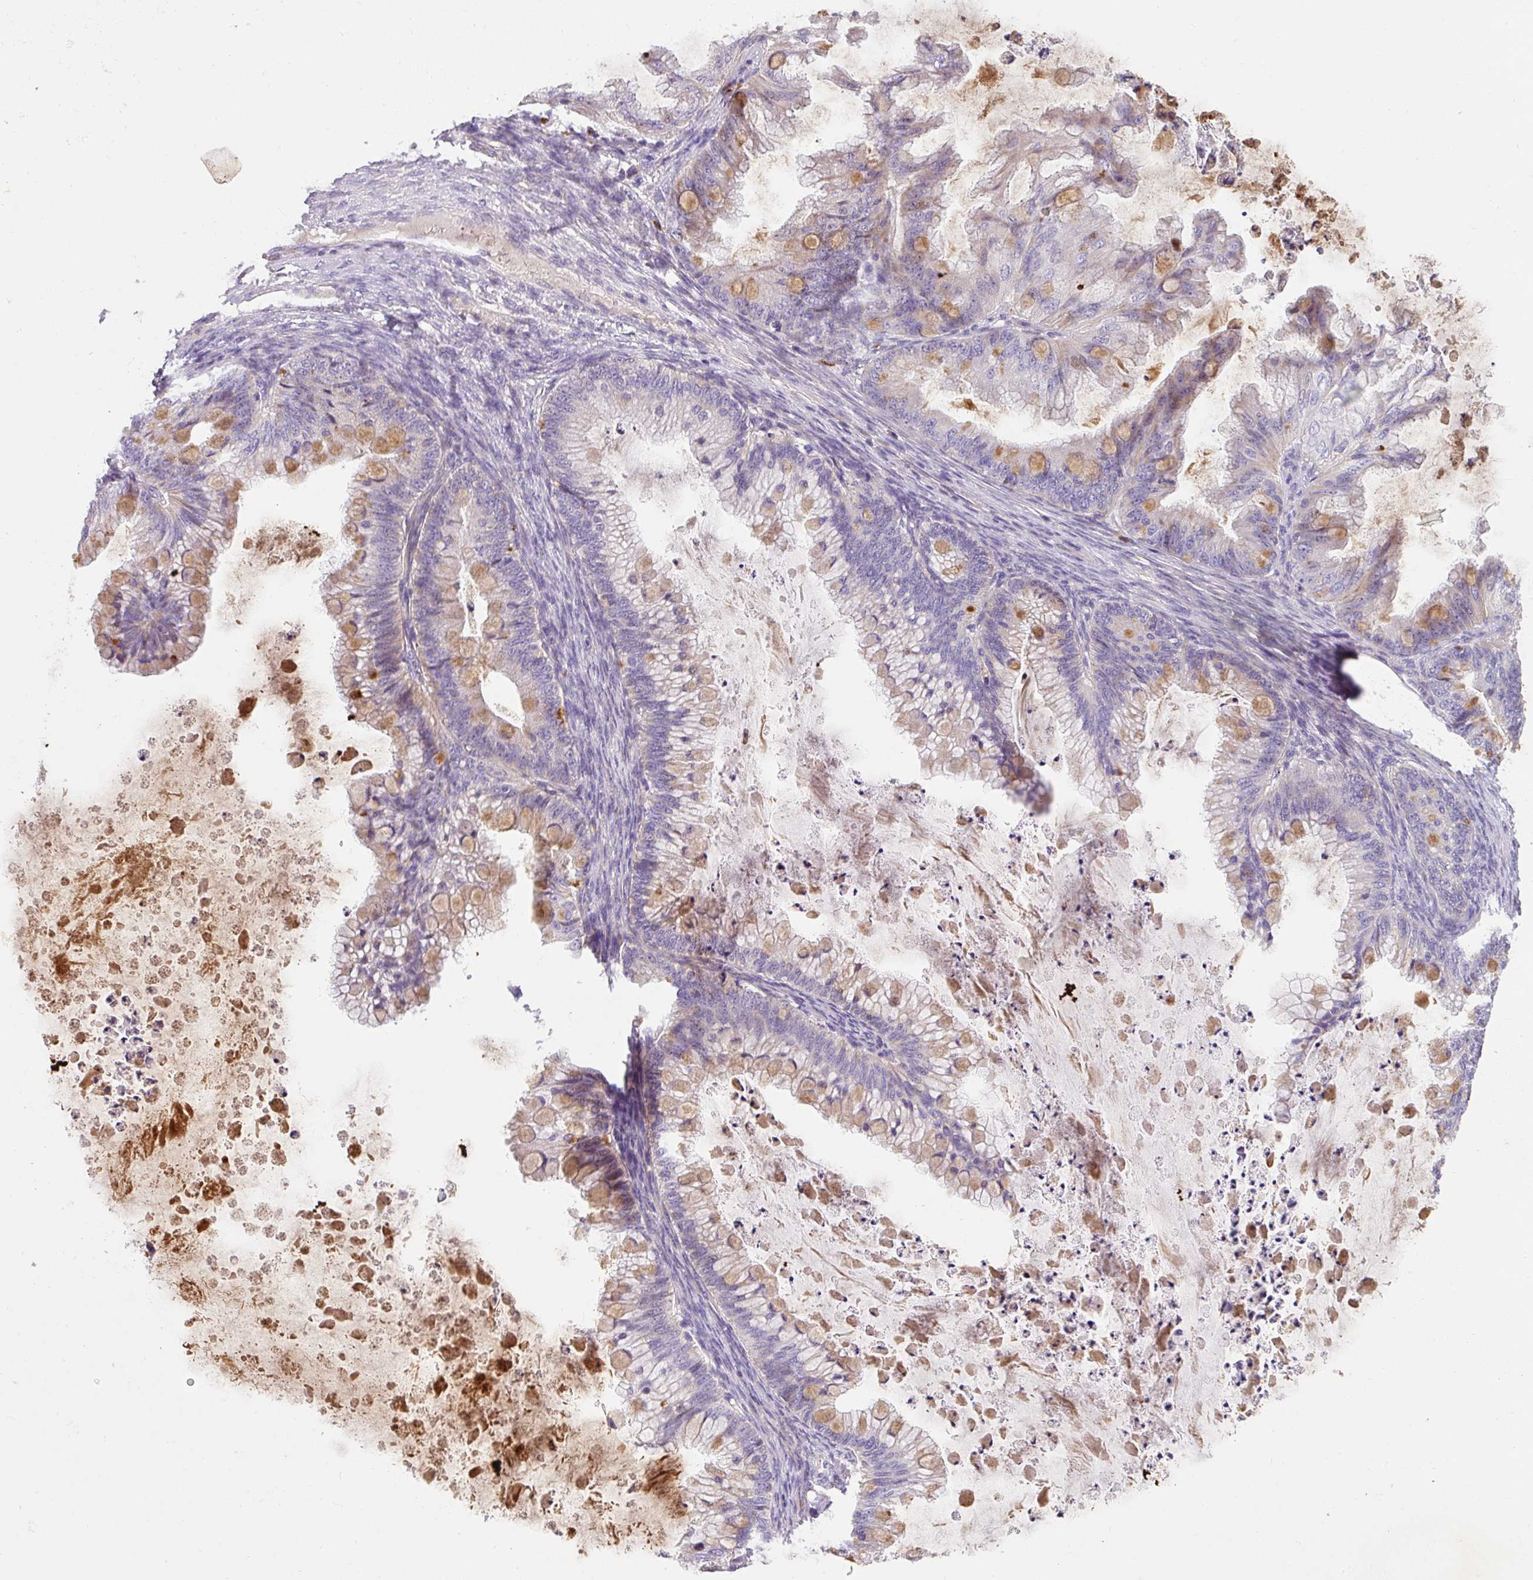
{"staining": {"intensity": "moderate", "quantity": "25%-75%", "location": "cytoplasmic/membranous"}, "tissue": "ovarian cancer", "cell_type": "Tumor cells", "image_type": "cancer", "snomed": [{"axis": "morphology", "description": "Cystadenocarcinoma, mucinous, NOS"}, {"axis": "topography", "description": "Ovary"}], "caption": "Ovarian cancer (mucinous cystadenocarcinoma) was stained to show a protein in brown. There is medium levels of moderate cytoplasmic/membranous expression in about 25%-75% of tumor cells.", "gene": "CRISP3", "patient": {"sex": "female", "age": 35}}